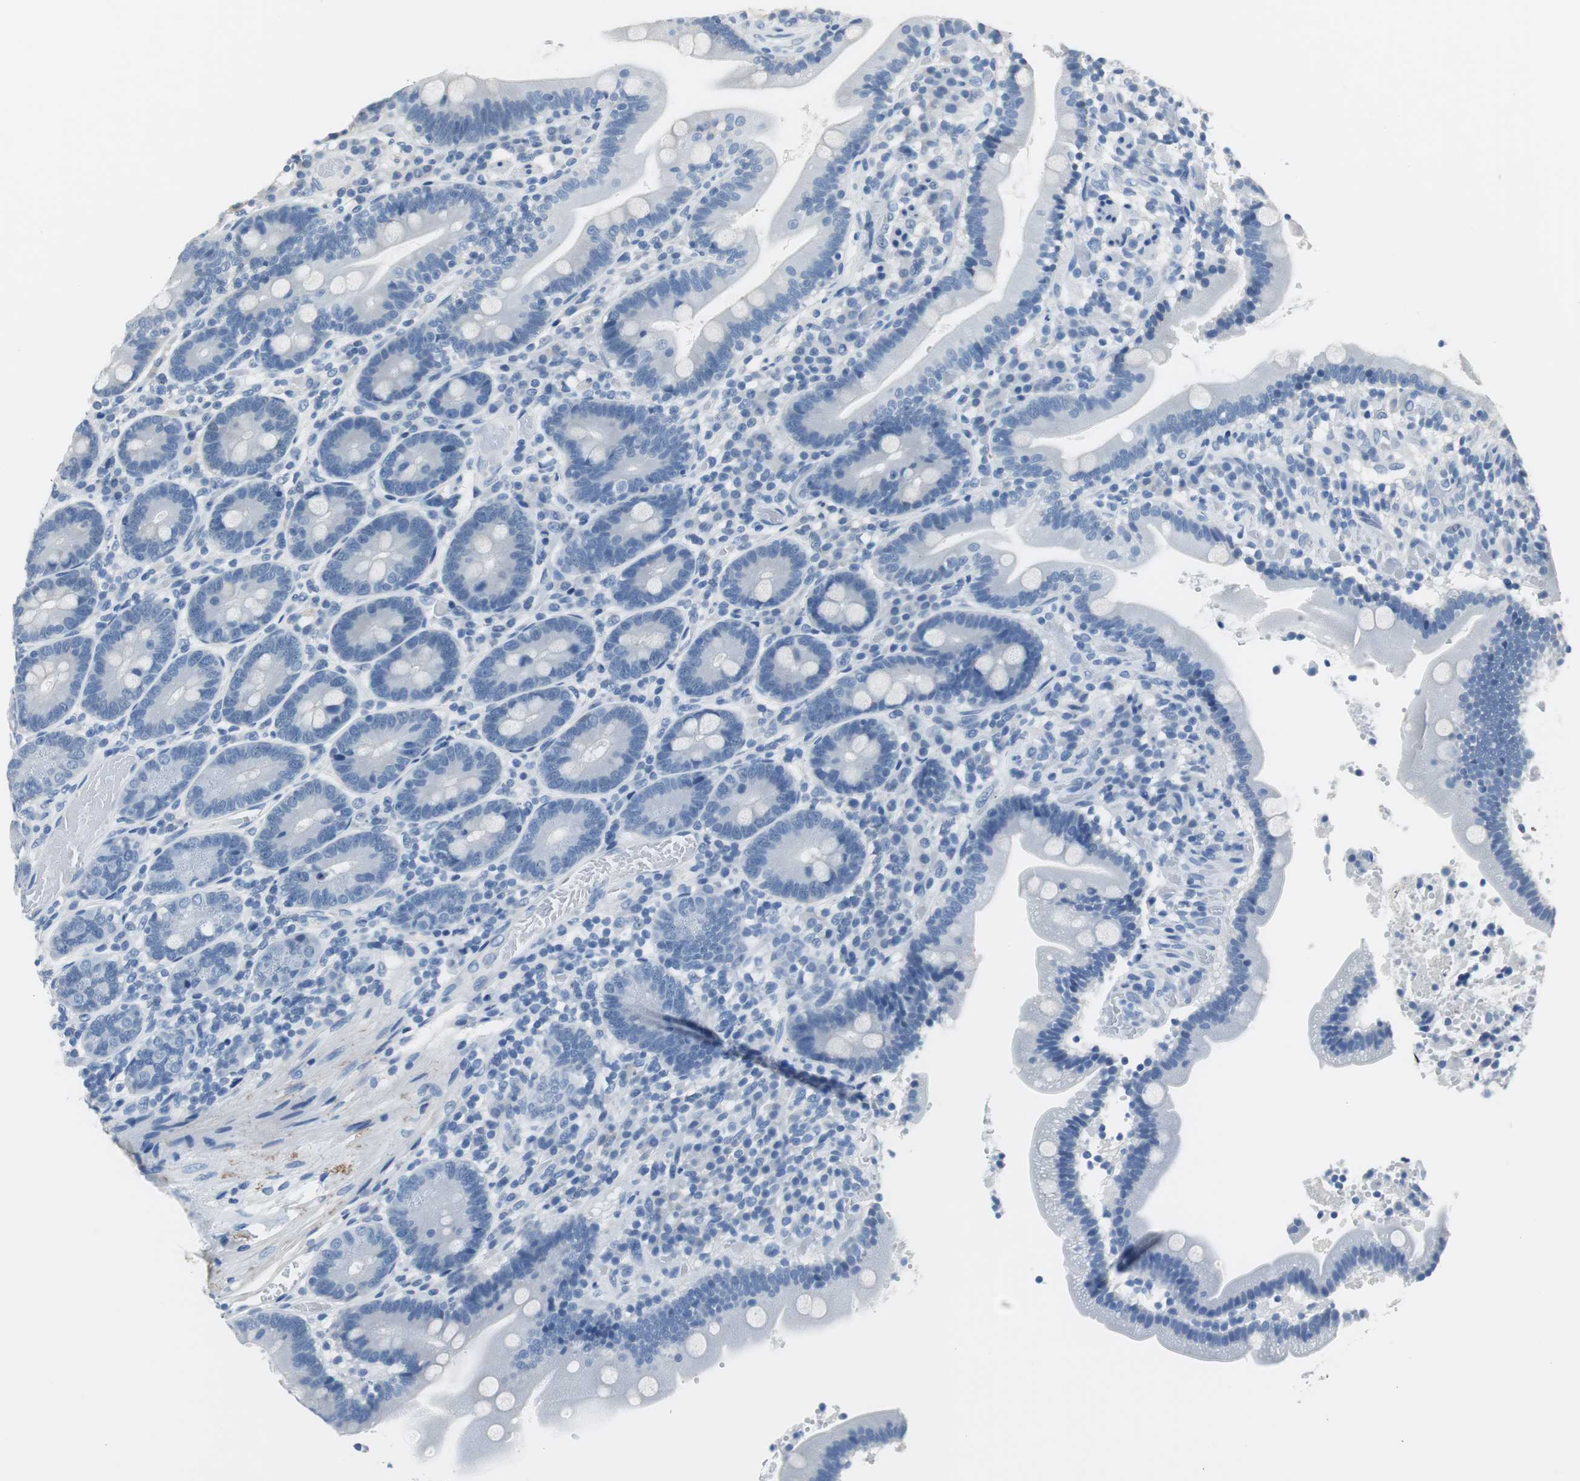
{"staining": {"intensity": "negative", "quantity": "none", "location": "none"}, "tissue": "duodenum", "cell_type": "Glandular cells", "image_type": "normal", "snomed": [{"axis": "morphology", "description": "Normal tissue, NOS"}, {"axis": "topography", "description": "Duodenum"}], "caption": "Glandular cells show no significant positivity in benign duodenum.", "gene": "MUC7", "patient": {"sex": "male", "age": 66}}